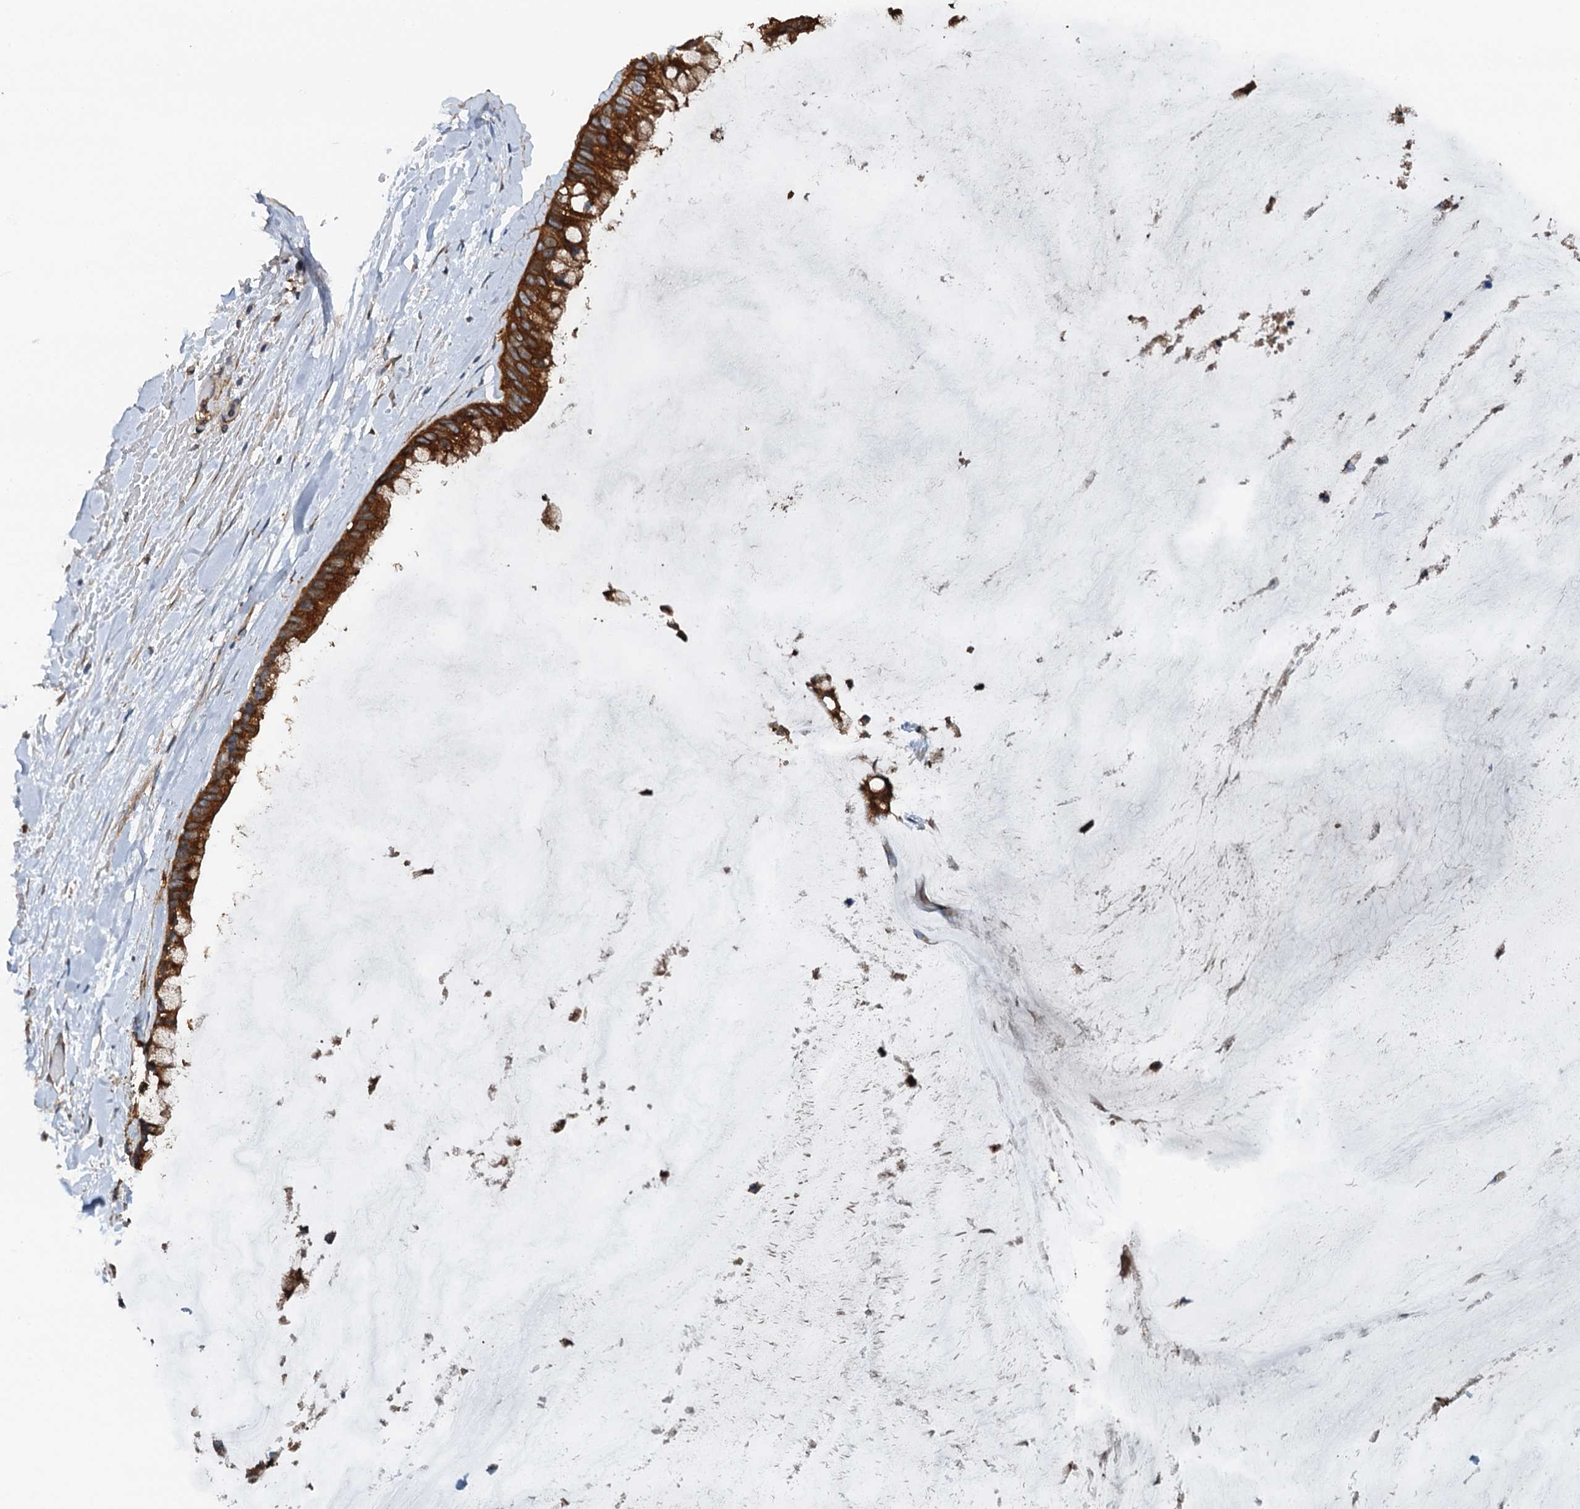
{"staining": {"intensity": "strong", "quantity": ">75%", "location": "cytoplasmic/membranous"}, "tissue": "ovarian cancer", "cell_type": "Tumor cells", "image_type": "cancer", "snomed": [{"axis": "morphology", "description": "Cystadenocarcinoma, mucinous, NOS"}, {"axis": "topography", "description": "Ovary"}], "caption": "Approximately >75% of tumor cells in ovarian cancer show strong cytoplasmic/membranous protein staining as visualized by brown immunohistochemical staining.", "gene": "COG3", "patient": {"sex": "female", "age": 39}}